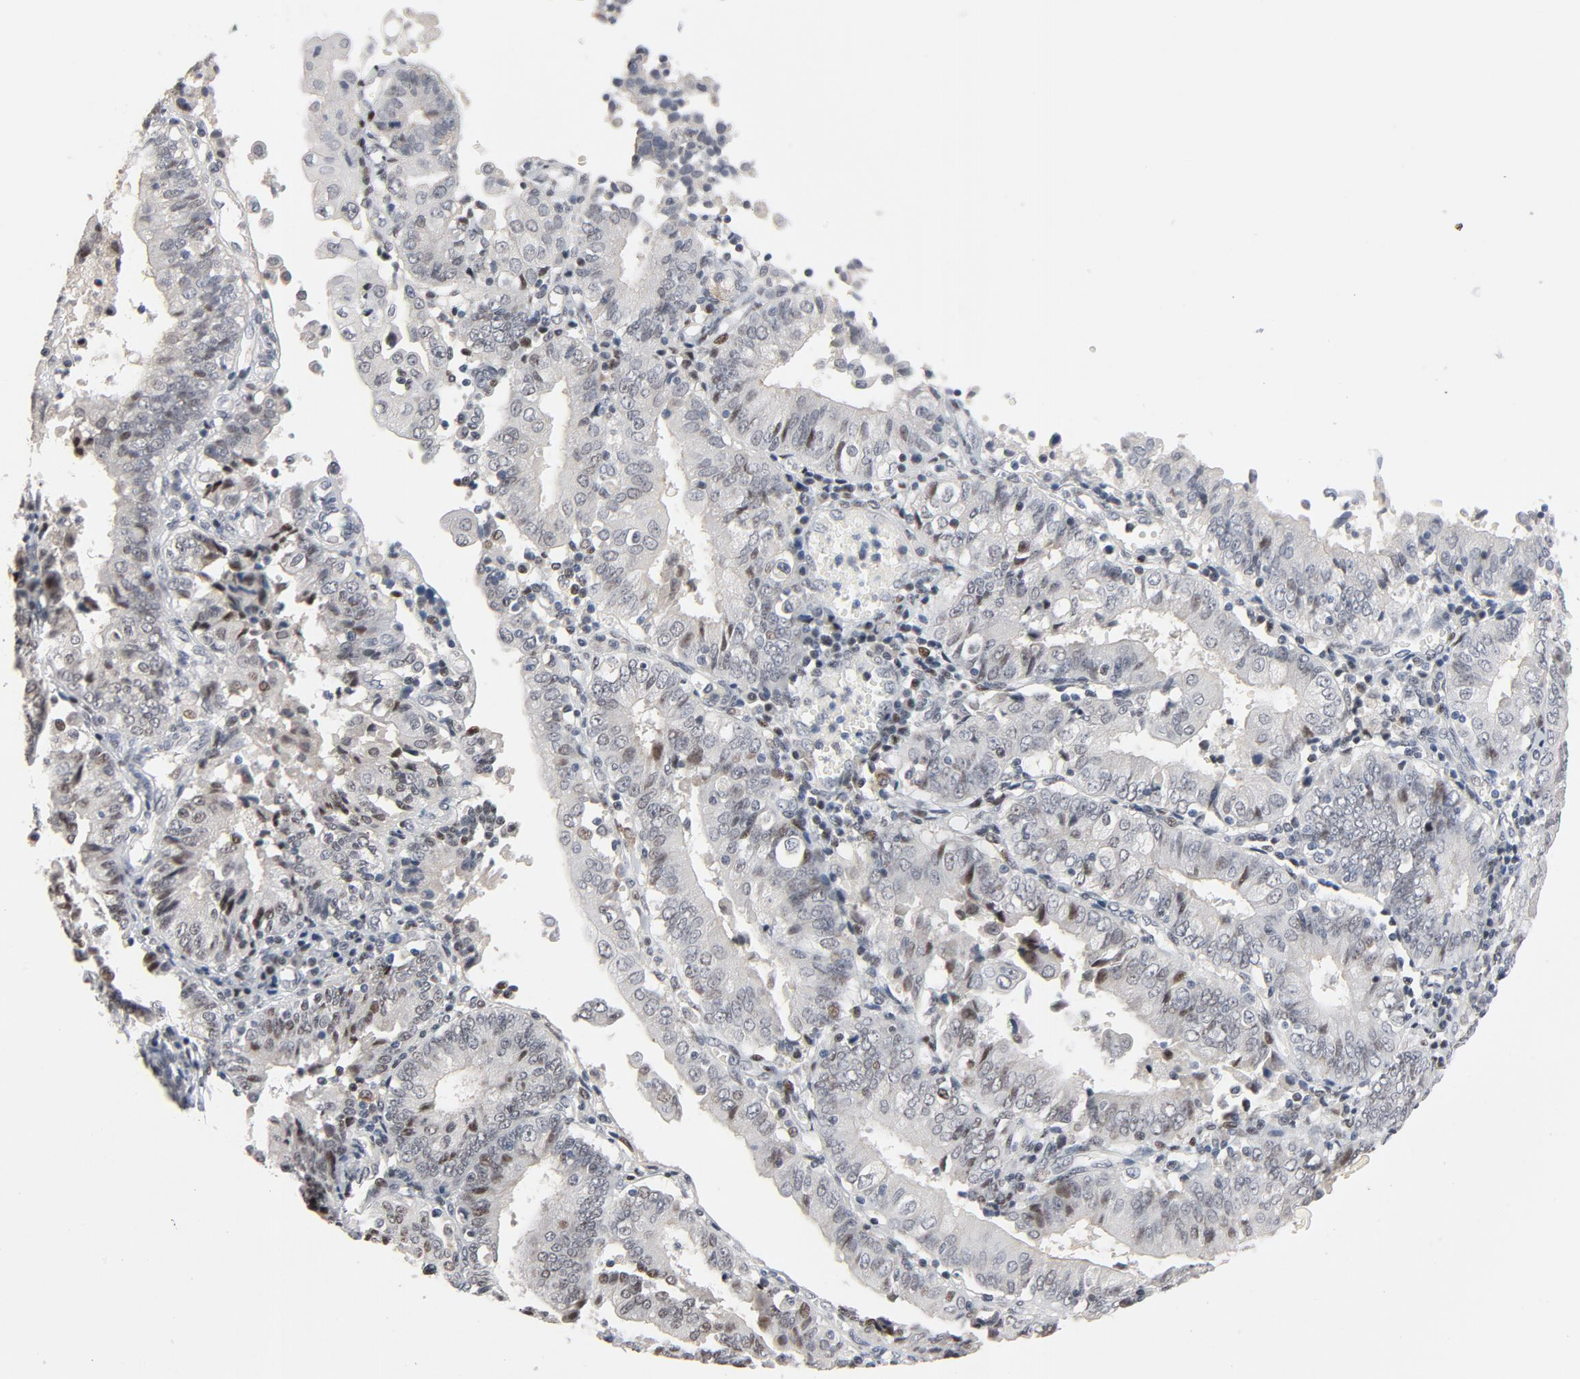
{"staining": {"intensity": "weak", "quantity": "<25%", "location": "nuclear"}, "tissue": "endometrial cancer", "cell_type": "Tumor cells", "image_type": "cancer", "snomed": [{"axis": "morphology", "description": "Adenocarcinoma, NOS"}, {"axis": "topography", "description": "Endometrium"}], "caption": "This photomicrograph is of endometrial adenocarcinoma stained with IHC to label a protein in brown with the nuclei are counter-stained blue. There is no positivity in tumor cells. (DAB immunohistochemistry (IHC) with hematoxylin counter stain).", "gene": "FSCB", "patient": {"sex": "female", "age": 75}}